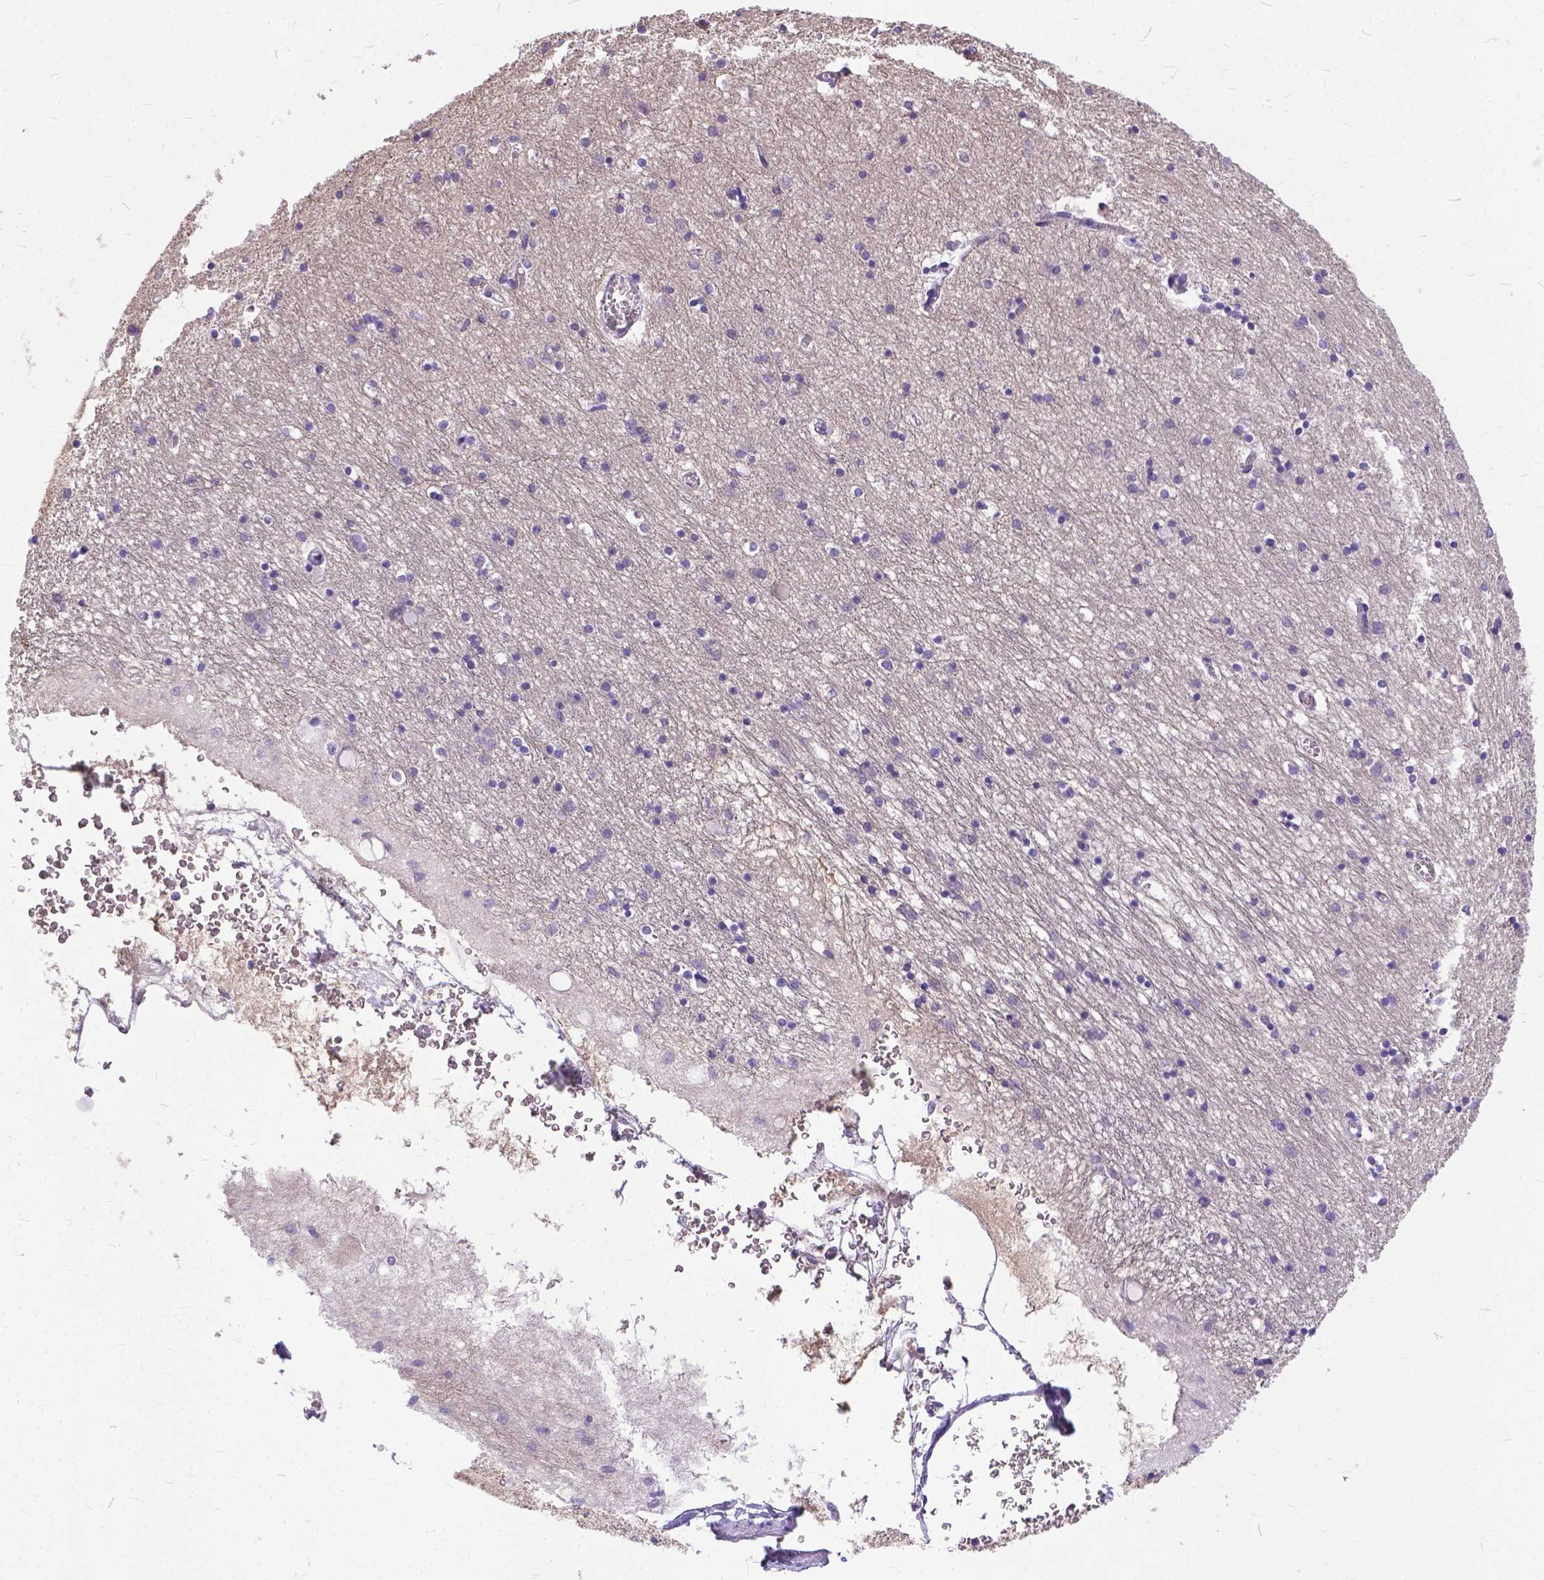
{"staining": {"intensity": "negative", "quantity": "none", "location": "none"}, "tissue": "hippocampus", "cell_type": "Glial cells", "image_type": "normal", "snomed": [{"axis": "morphology", "description": "Normal tissue, NOS"}, {"axis": "topography", "description": "Lateral ventricle wall"}, {"axis": "topography", "description": "Hippocampus"}], "caption": "Photomicrograph shows no protein staining in glial cells of unremarkable hippocampus. (Stains: DAB (3,3'-diaminobenzidine) IHC with hematoxylin counter stain, Microscopy: brightfield microscopy at high magnification).", "gene": "TTLL6", "patient": {"sex": "female", "age": 63}}